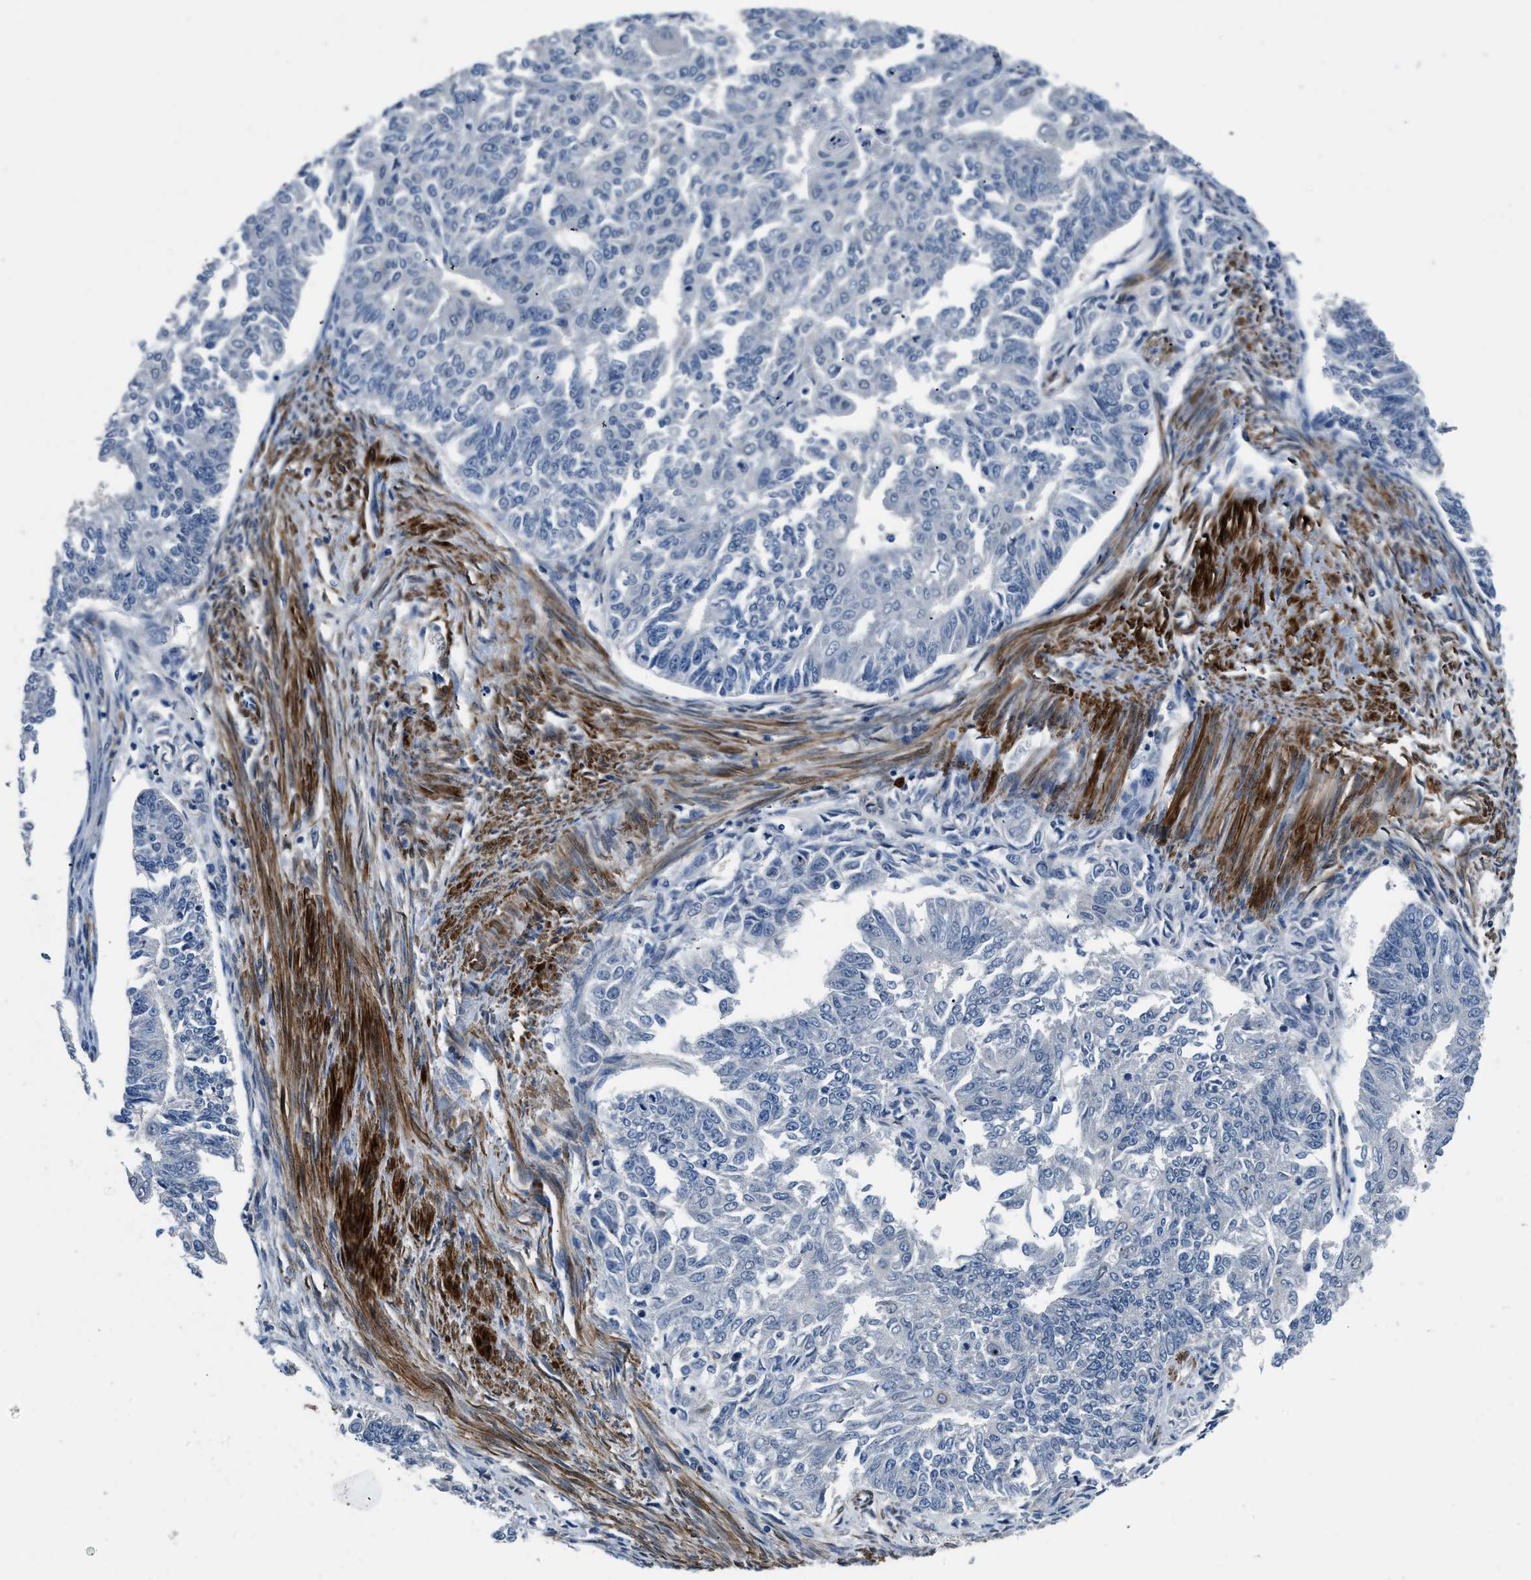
{"staining": {"intensity": "negative", "quantity": "none", "location": "none"}, "tissue": "endometrial cancer", "cell_type": "Tumor cells", "image_type": "cancer", "snomed": [{"axis": "morphology", "description": "Adenocarcinoma, NOS"}, {"axis": "topography", "description": "Endometrium"}], "caption": "A high-resolution micrograph shows immunohistochemistry staining of endometrial cancer (adenocarcinoma), which reveals no significant positivity in tumor cells.", "gene": "LANCL2", "patient": {"sex": "female", "age": 32}}